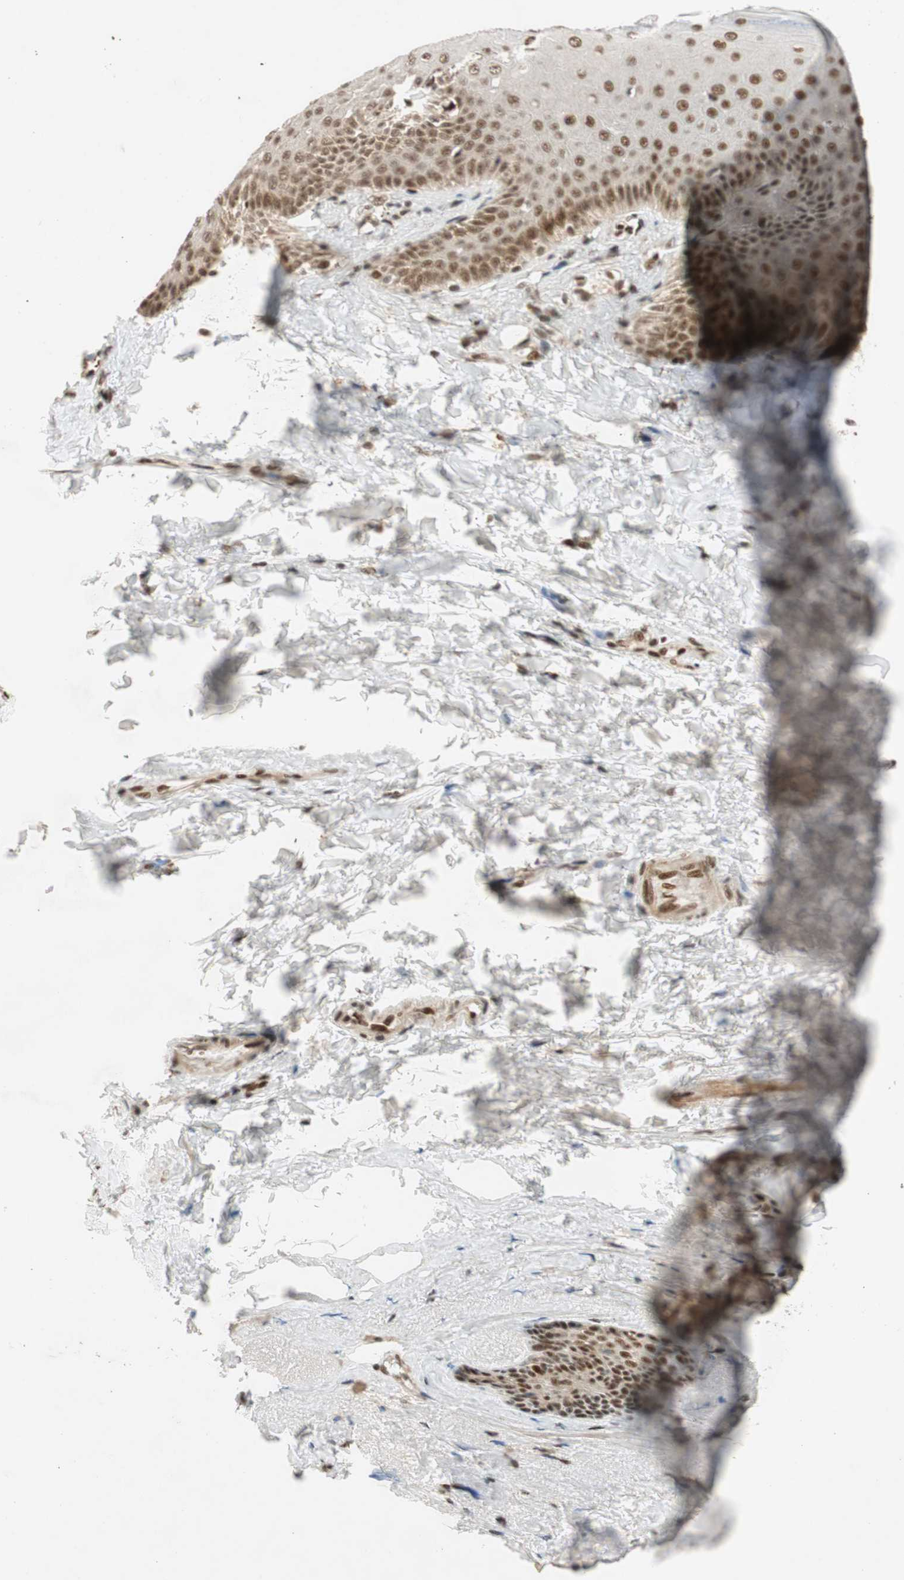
{"staining": {"intensity": "strong", "quantity": ">75%", "location": "nuclear"}, "tissue": "skin", "cell_type": "Epidermal cells", "image_type": "normal", "snomed": [{"axis": "morphology", "description": "Normal tissue, NOS"}, {"axis": "topography", "description": "Anal"}], "caption": "Immunohistochemistry staining of unremarkable skin, which exhibits high levels of strong nuclear expression in approximately >75% of epidermal cells indicating strong nuclear protein positivity. The staining was performed using DAB (3,3'-diaminobenzidine) (brown) for protein detection and nuclei were counterstained in hematoxylin (blue).", "gene": "NCBP3", "patient": {"sex": "male", "age": 69}}